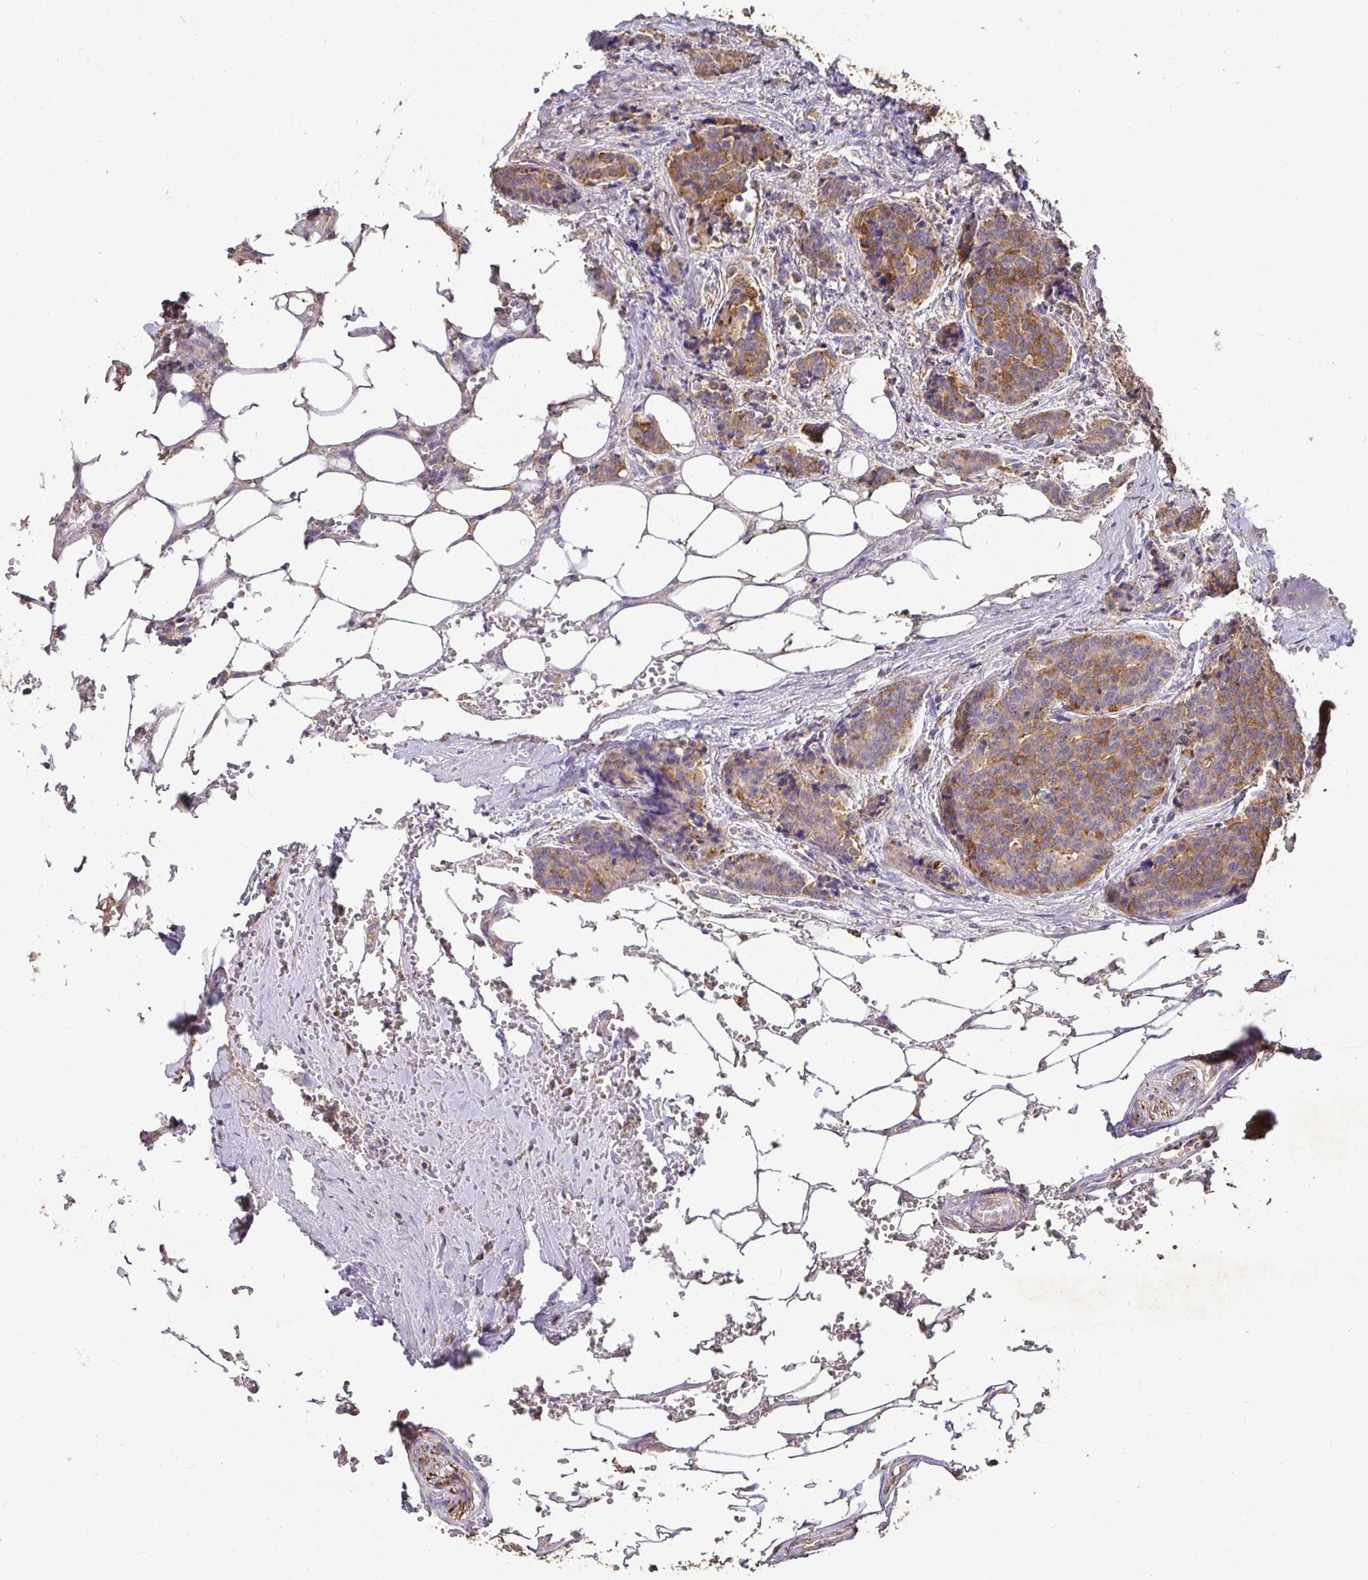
{"staining": {"intensity": "moderate", "quantity": ">75%", "location": "cytoplasmic/membranous"}, "tissue": "carcinoid", "cell_type": "Tumor cells", "image_type": "cancer", "snomed": [{"axis": "morphology", "description": "Carcinoid, malignant, NOS"}, {"axis": "topography", "description": "Small intestine"}], "caption": "Immunohistochemical staining of human malignant carcinoid displays medium levels of moderate cytoplasmic/membranous positivity in approximately >75% of tumor cells.", "gene": "MAPK8IP3", "patient": {"sex": "female", "age": 73}}